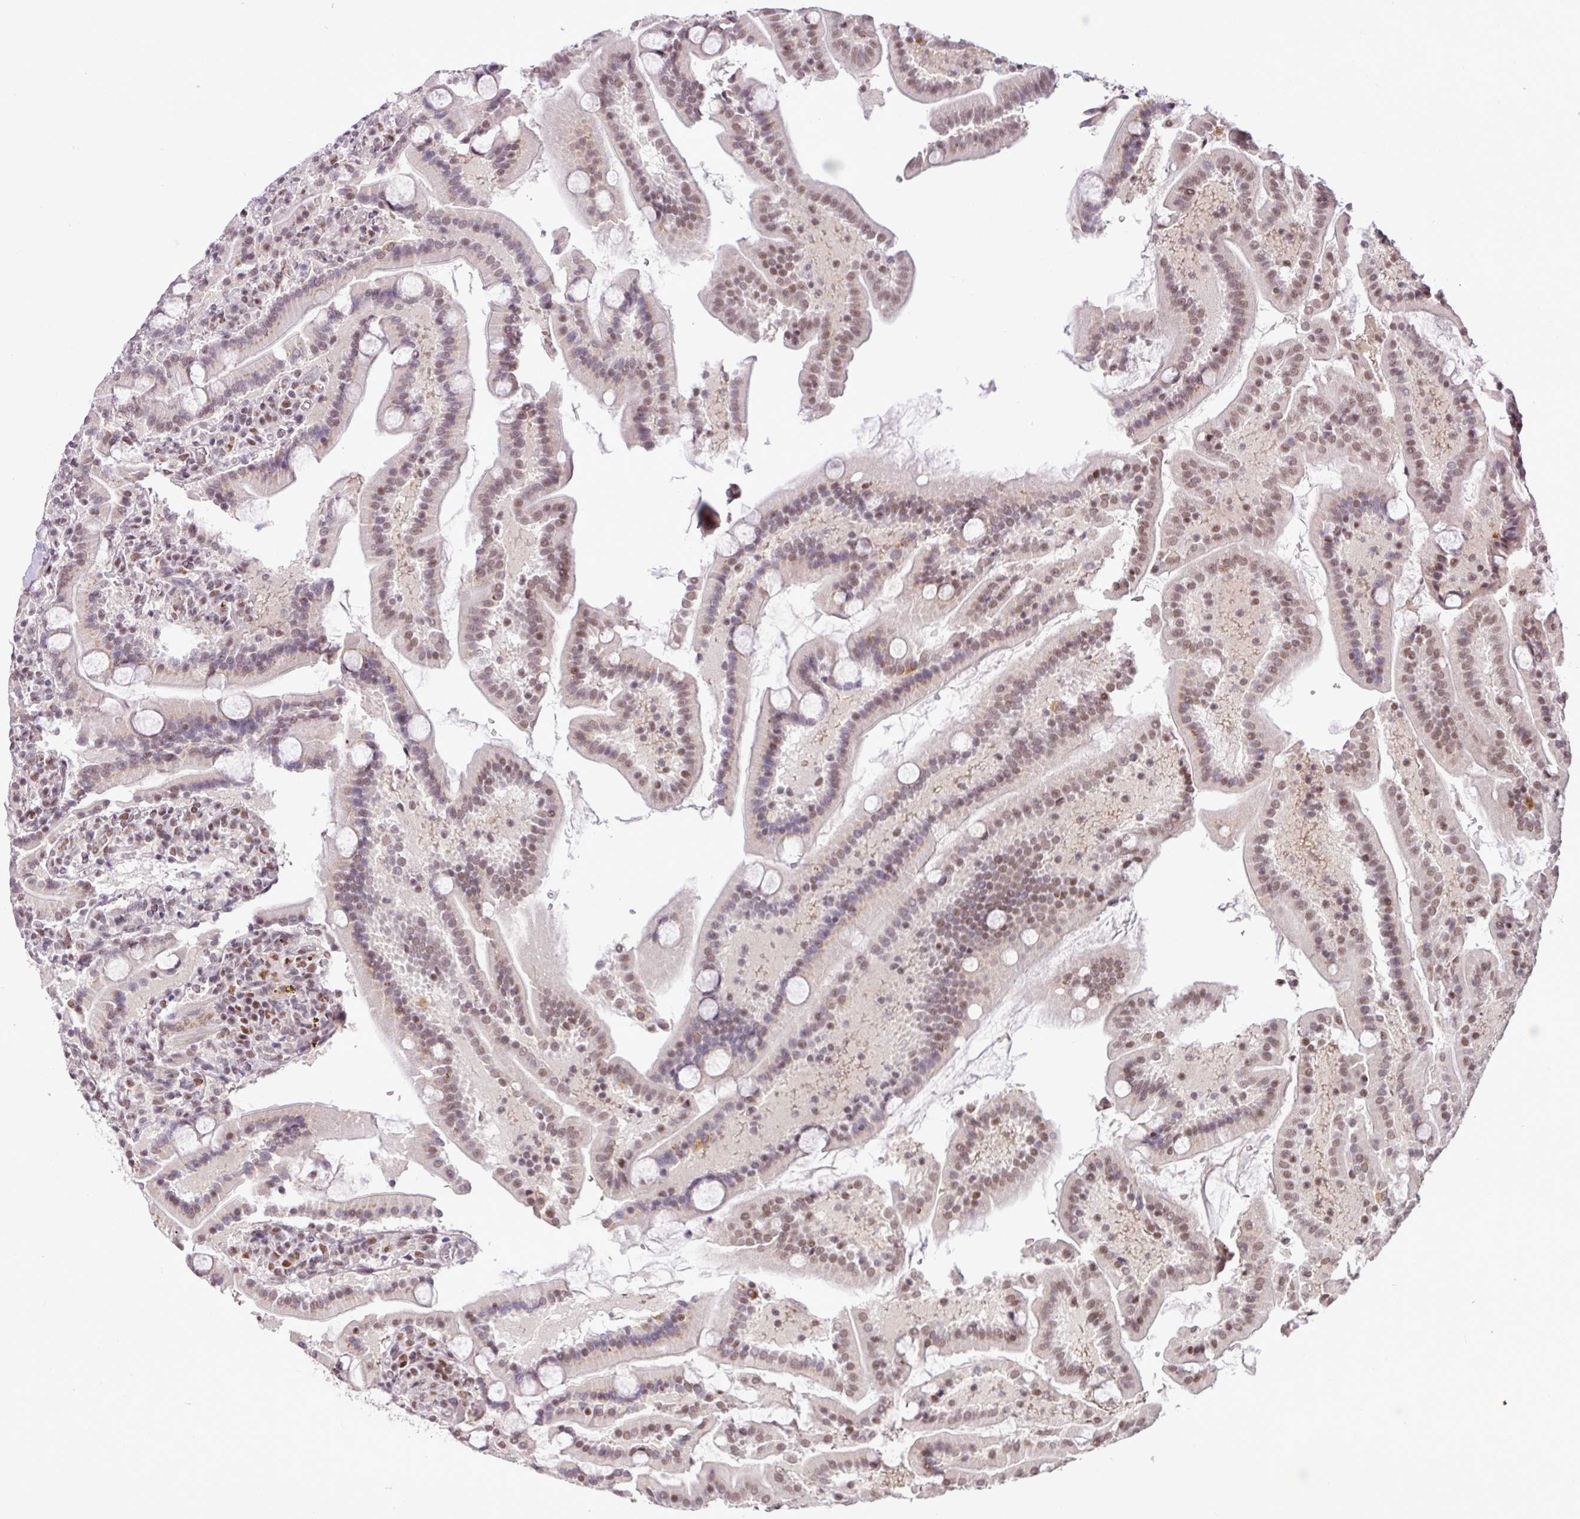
{"staining": {"intensity": "moderate", "quantity": ">75%", "location": "nuclear"}, "tissue": "duodenum", "cell_type": "Glandular cells", "image_type": "normal", "snomed": [{"axis": "morphology", "description": "Normal tissue, NOS"}, {"axis": "topography", "description": "Duodenum"}], "caption": "Moderate nuclear expression for a protein is present in approximately >75% of glandular cells of unremarkable duodenum using IHC.", "gene": "PGAP4", "patient": {"sex": "male", "age": 55}}